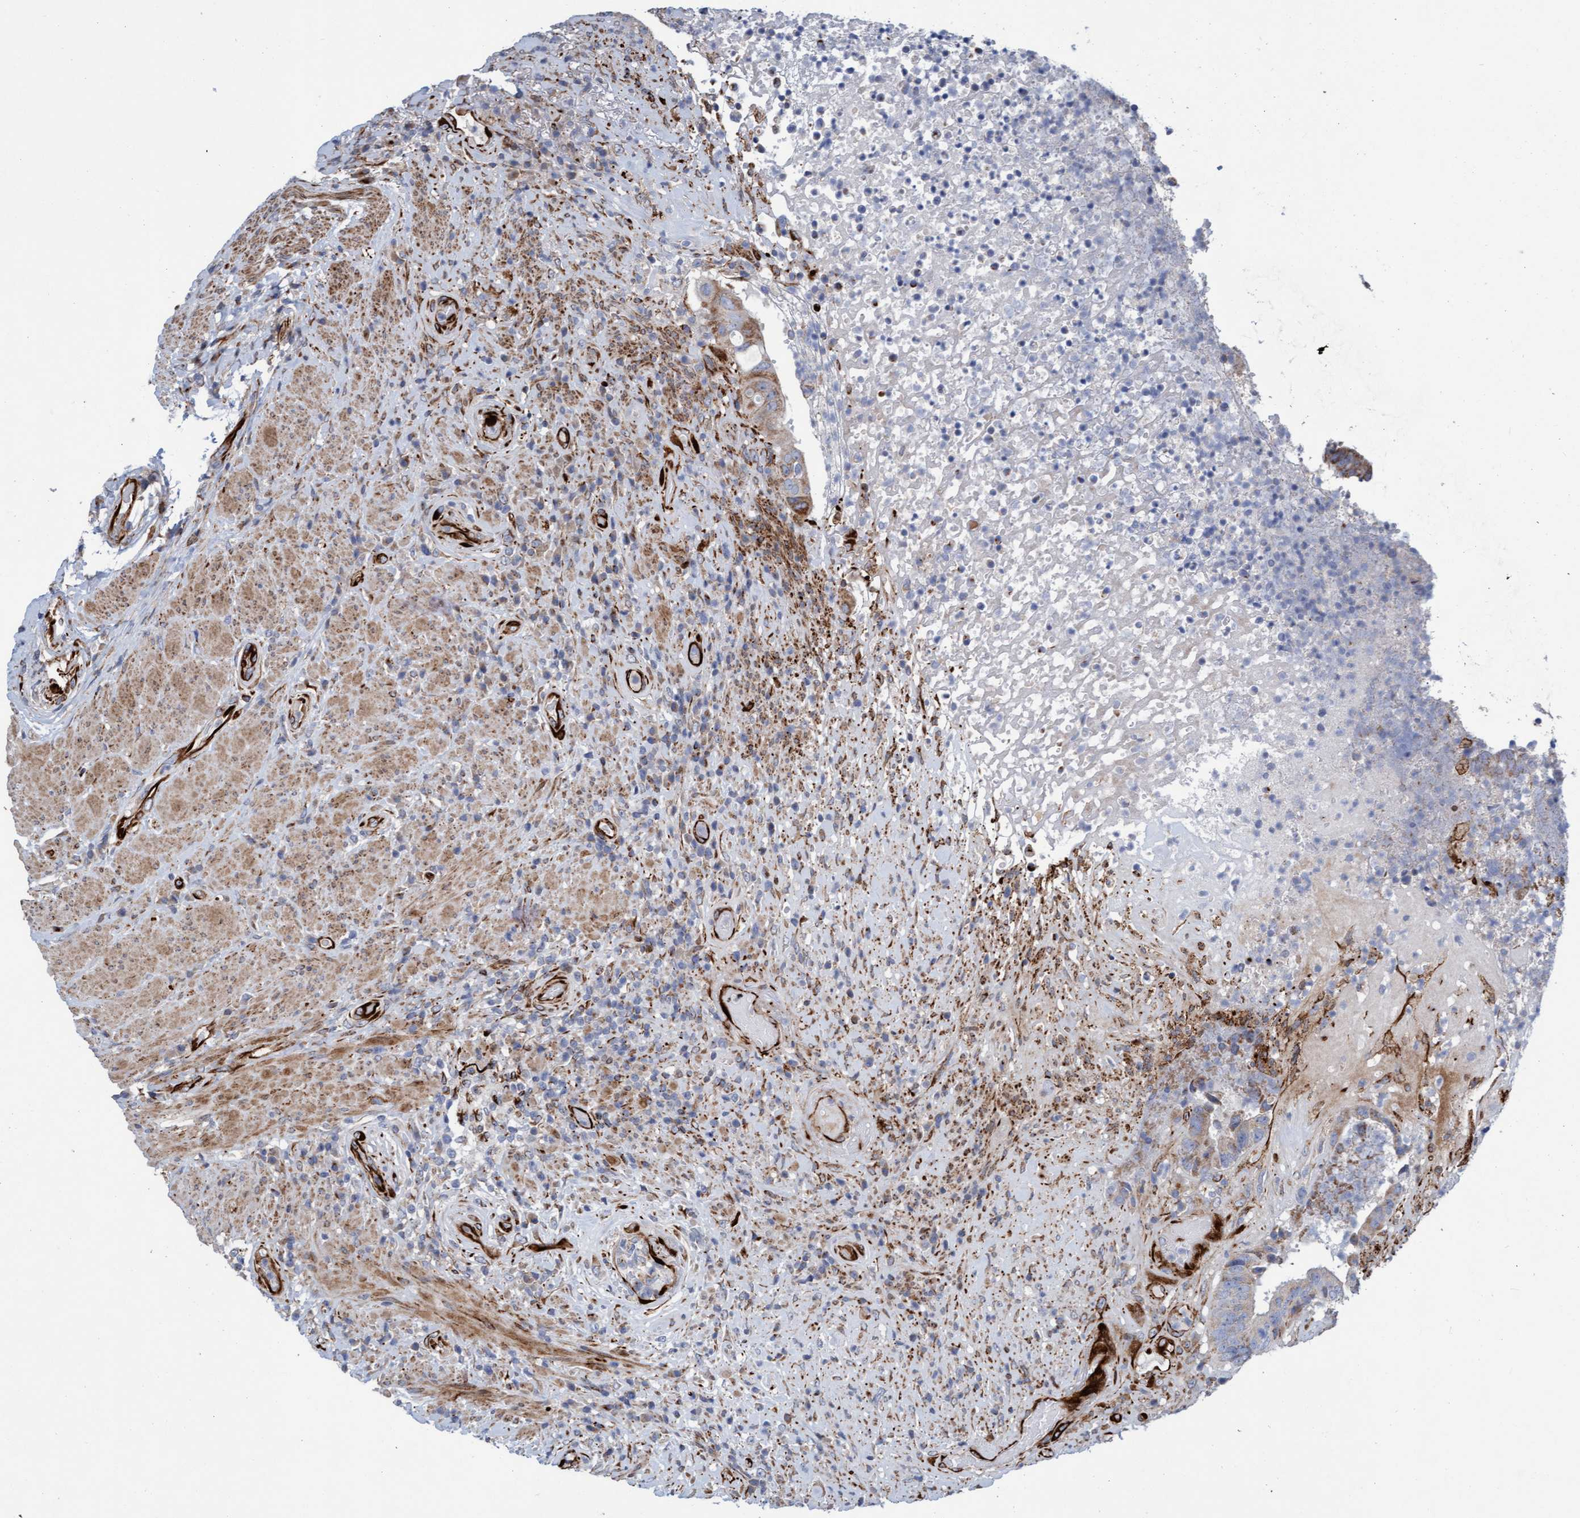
{"staining": {"intensity": "weak", "quantity": ">75%", "location": "cytoplasmic/membranous"}, "tissue": "colorectal cancer", "cell_type": "Tumor cells", "image_type": "cancer", "snomed": [{"axis": "morphology", "description": "Adenocarcinoma, NOS"}, {"axis": "topography", "description": "Rectum"}], "caption": "Adenocarcinoma (colorectal) was stained to show a protein in brown. There is low levels of weak cytoplasmic/membranous expression in approximately >75% of tumor cells. The protein is shown in brown color, while the nuclei are stained blue.", "gene": "POLG2", "patient": {"sex": "male", "age": 72}}